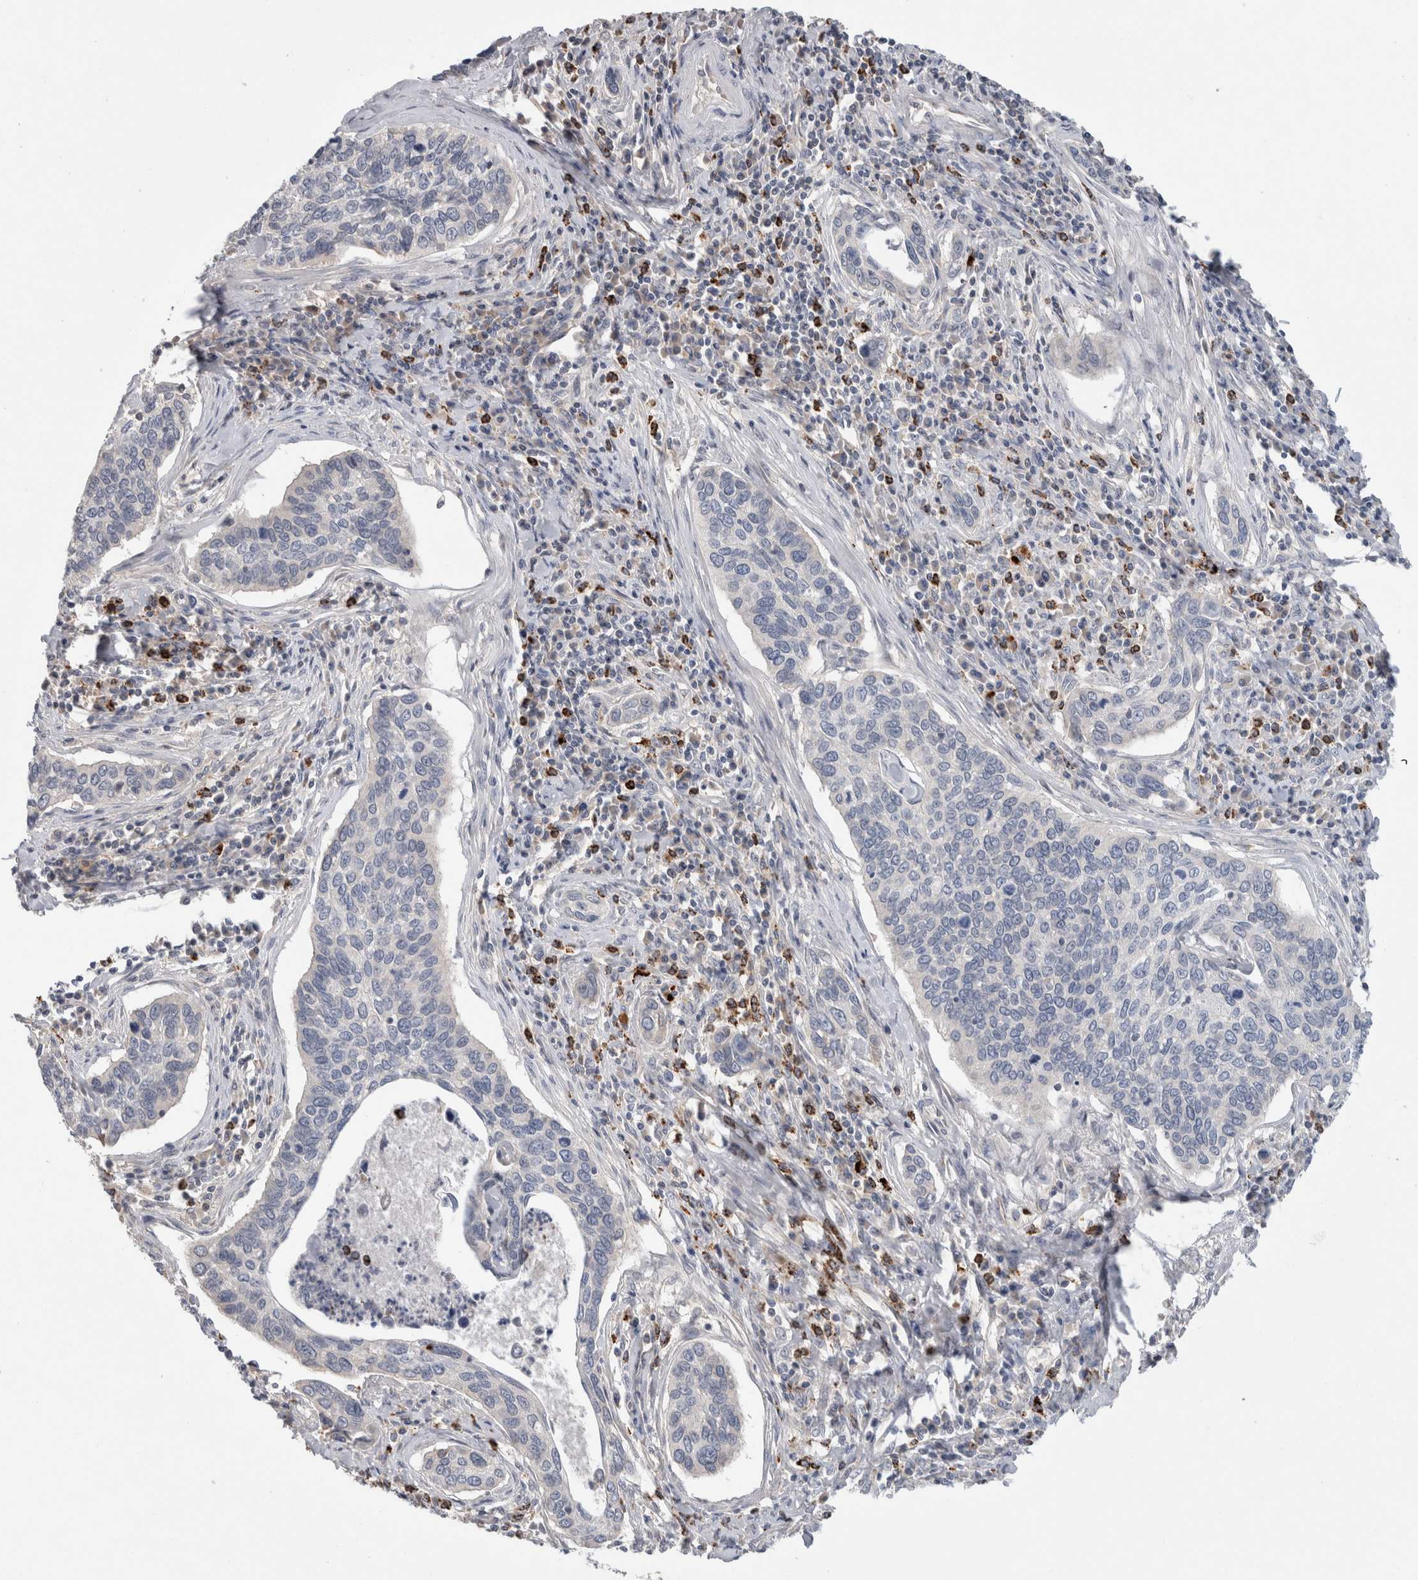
{"staining": {"intensity": "negative", "quantity": "none", "location": "none"}, "tissue": "cervical cancer", "cell_type": "Tumor cells", "image_type": "cancer", "snomed": [{"axis": "morphology", "description": "Squamous cell carcinoma, NOS"}, {"axis": "topography", "description": "Cervix"}], "caption": "Immunohistochemistry (IHC) photomicrograph of neoplastic tissue: cervical squamous cell carcinoma stained with DAB (3,3'-diaminobenzidine) reveals no significant protein expression in tumor cells. (Brightfield microscopy of DAB immunohistochemistry at high magnification).", "gene": "TARBP1", "patient": {"sex": "female", "age": 53}}